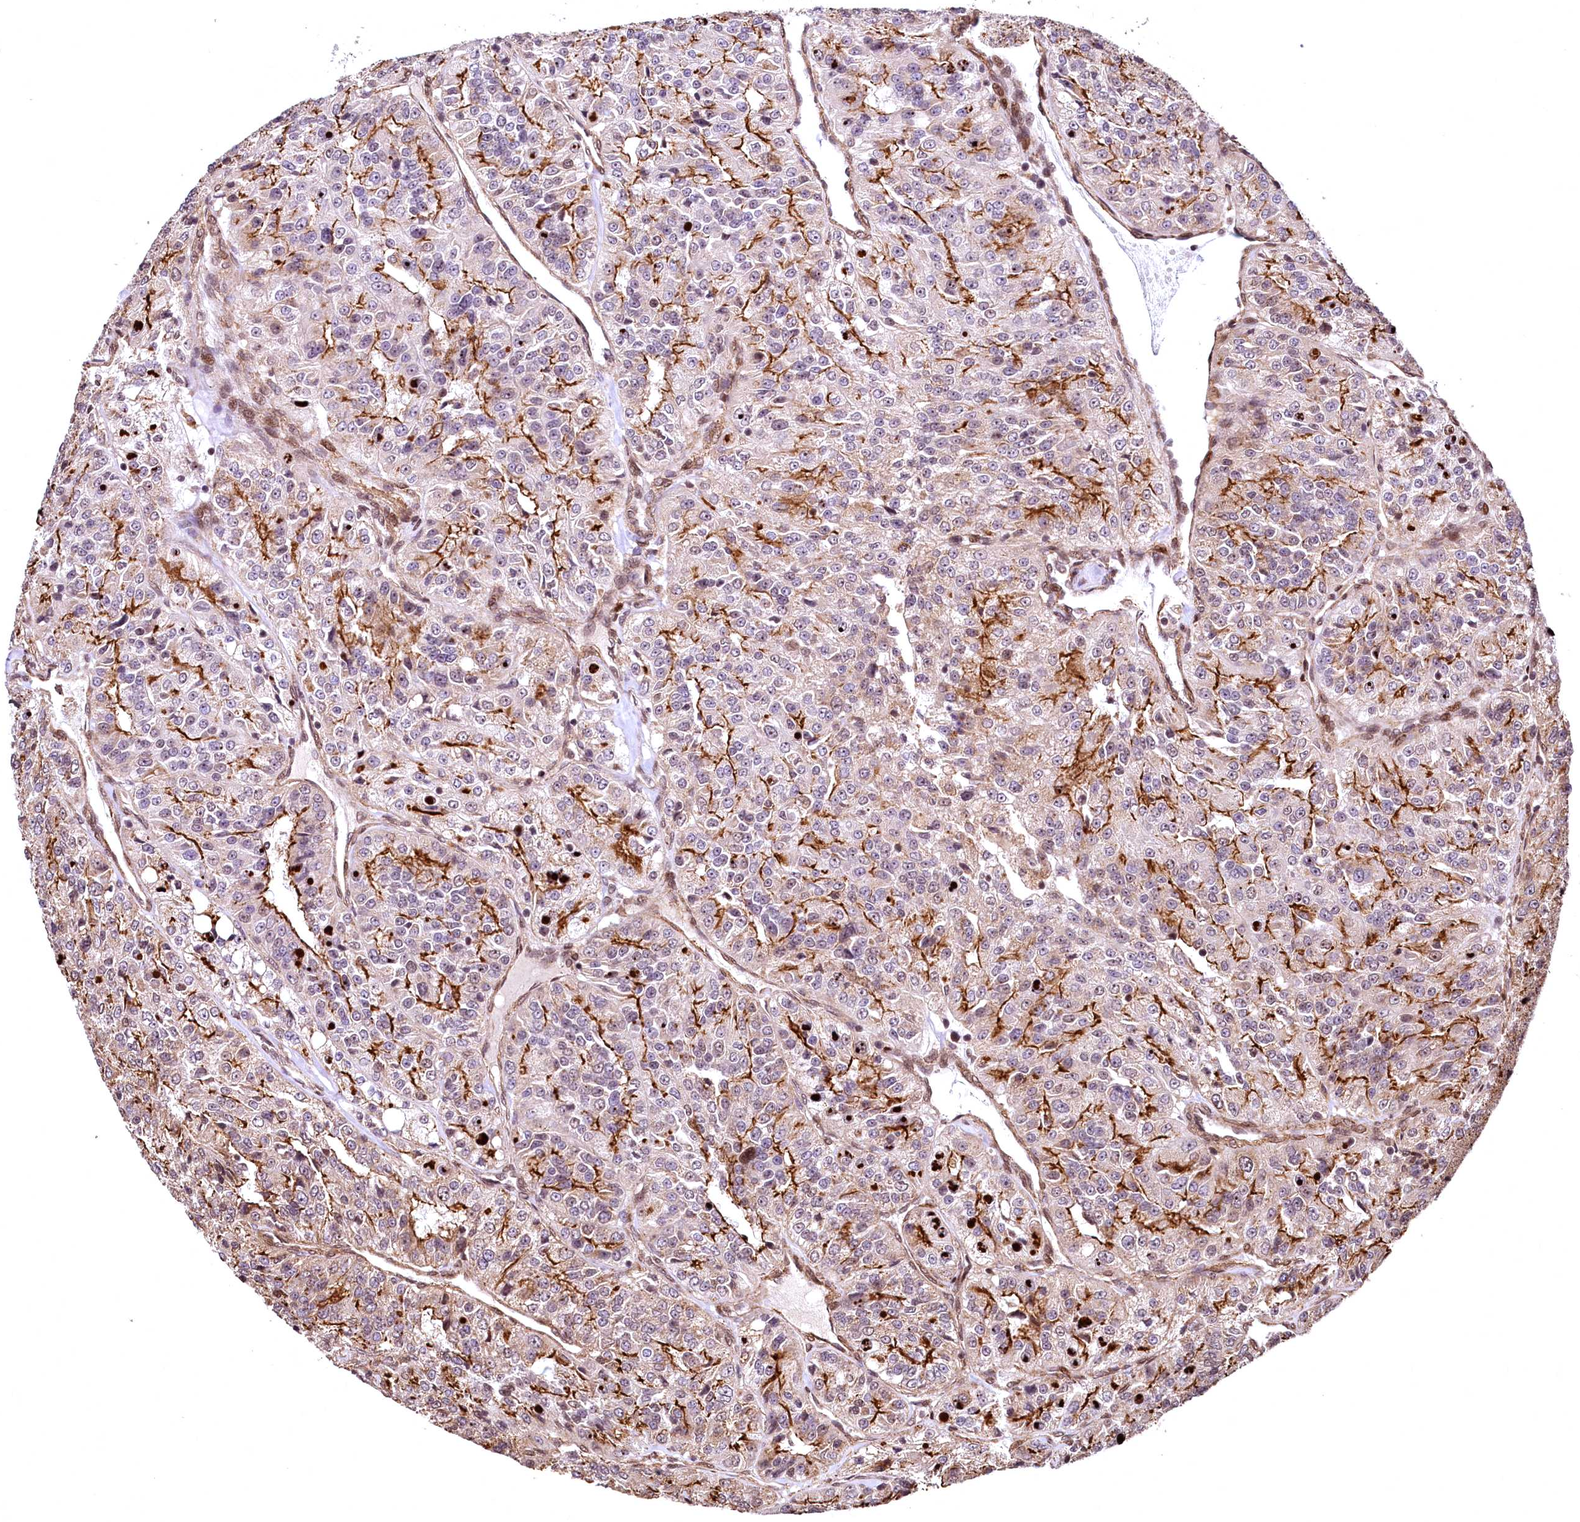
{"staining": {"intensity": "strong", "quantity": "25%-75%", "location": "cytoplasmic/membranous"}, "tissue": "renal cancer", "cell_type": "Tumor cells", "image_type": "cancer", "snomed": [{"axis": "morphology", "description": "Adenocarcinoma, NOS"}, {"axis": "topography", "description": "Kidney"}], "caption": "IHC image of renal adenocarcinoma stained for a protein (brown), which shows high levels of strong cytoplasmic/membranous staining in about 25%-75% of tumor cells.", "gene": "PDS5B", "patient": {"sex": "female", "age": 63}}